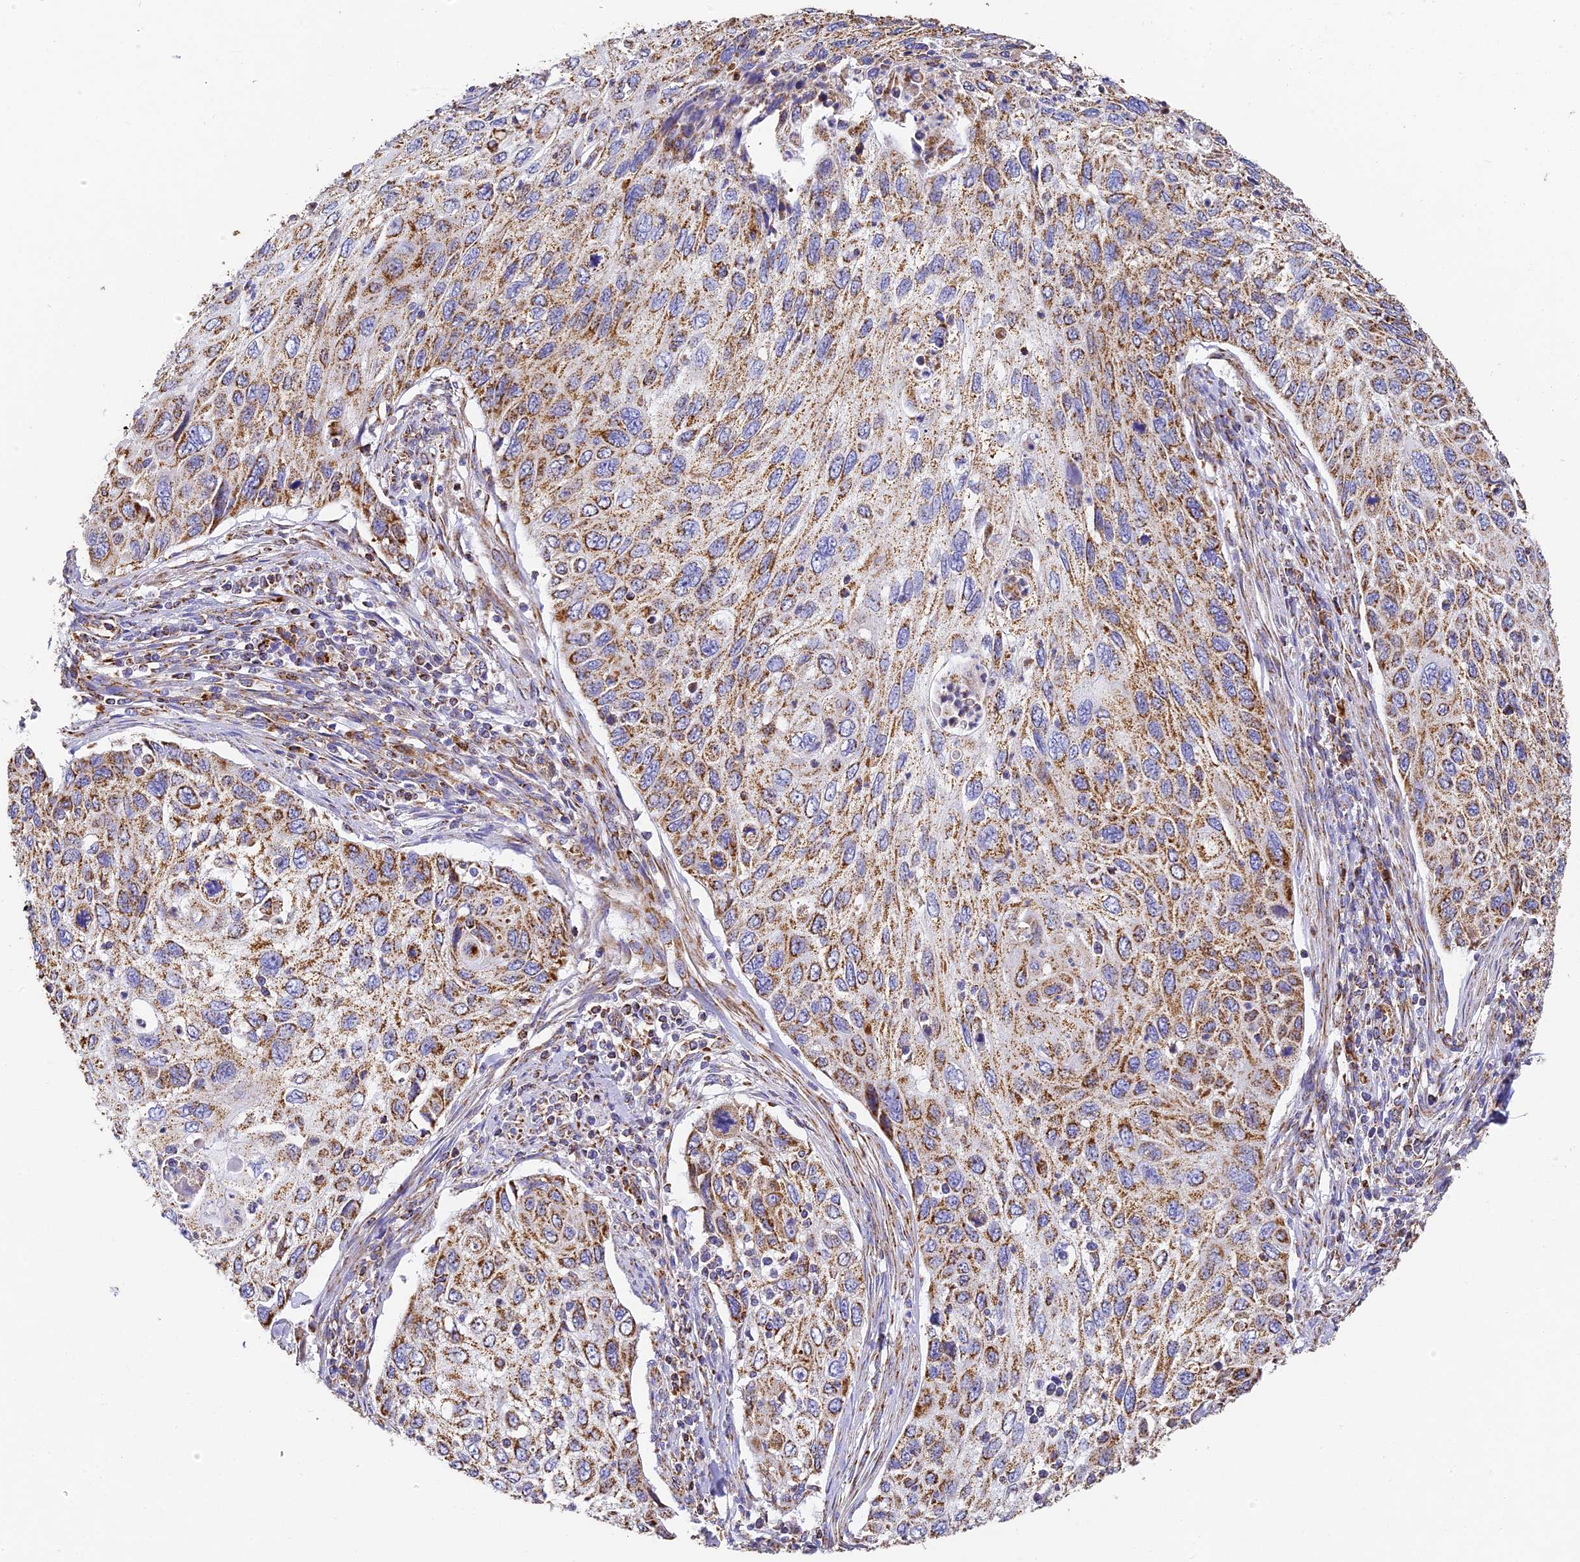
{"staining": {"intensity": "strong", "quantity": "25%-75%", "location": "cytoplasmic/membranous"}, "tissue": "cervical cancer", "cell_type": "Tumor cells", "image_type": "cancer", "snomed": [{"axis": "morphology", "description": "Squamous cell carcinoma, NOS"}, {"axis": "topography", "description": "Cervix"}], "caption": "Protein staining displays strong cytoplasmic/membranous staining in approximately 25%-75% of tumor cells in cervical cancer. The staining is performed using DAB brown chromogen to label protein expression. The nuclei are counter-stained blue using hematoxylin.", "gene": "COX6C", "patient": {"sex": "female", "age": 70}}